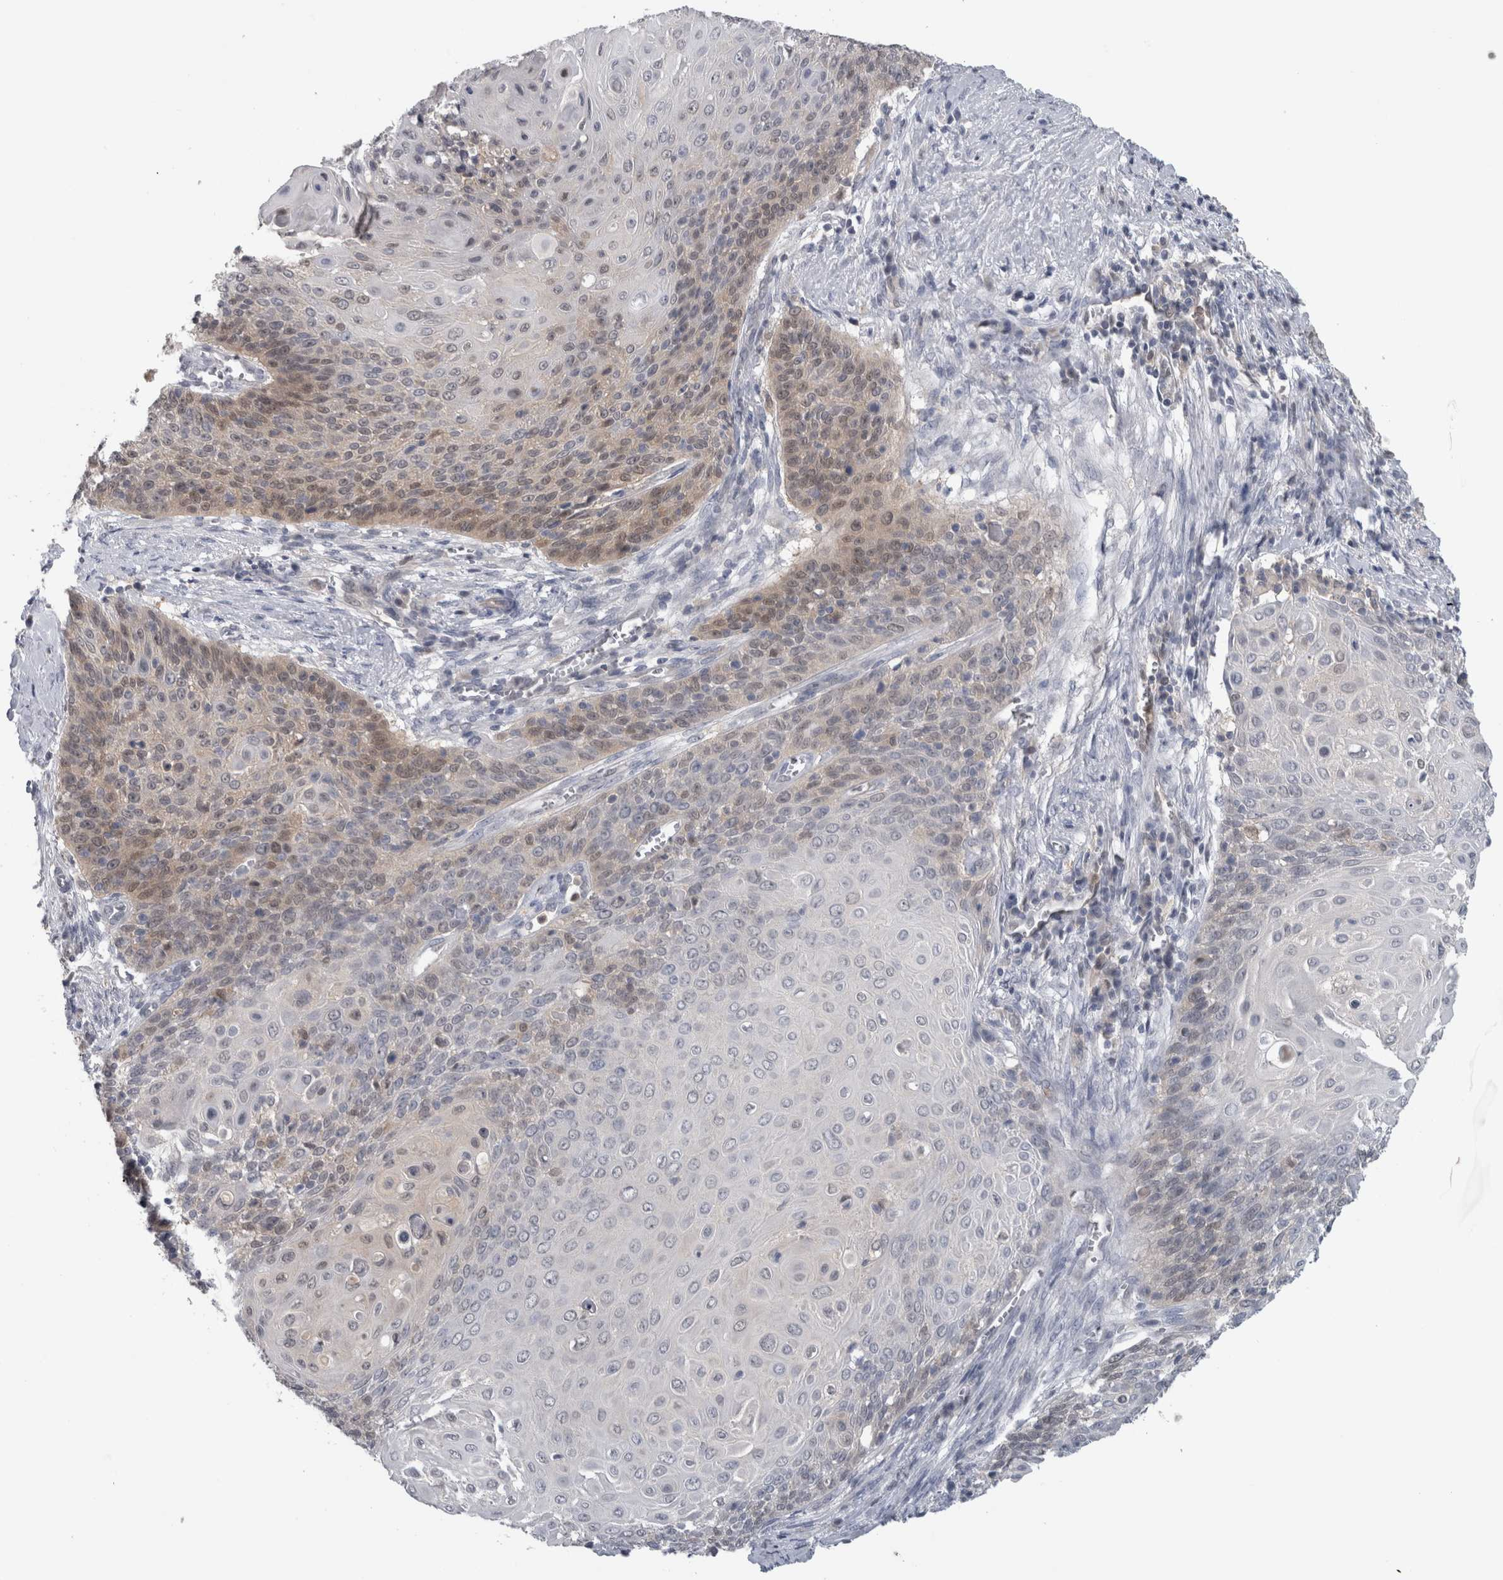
{"staining": {"intensity": "weak", "quantity": "<25%", "location": "cytoplasmic/membranous,nuclear"}, "tissue": "cervical cancer", "cell_type": "Tumor cells", "image_type": "cancer", "snomed": [{"axis": "morphology", "description": "Squamous cell carcinoma, NOS"}, {"axis": "topography", "description": "Cervix"}], "caption": "This is an immunohistochemistry (IHC) photomicrograph of cervical cancer. There is no staining in tumor cells.", "gene": "NAPRT", "patient": {"sex": "female", "age": 39}}